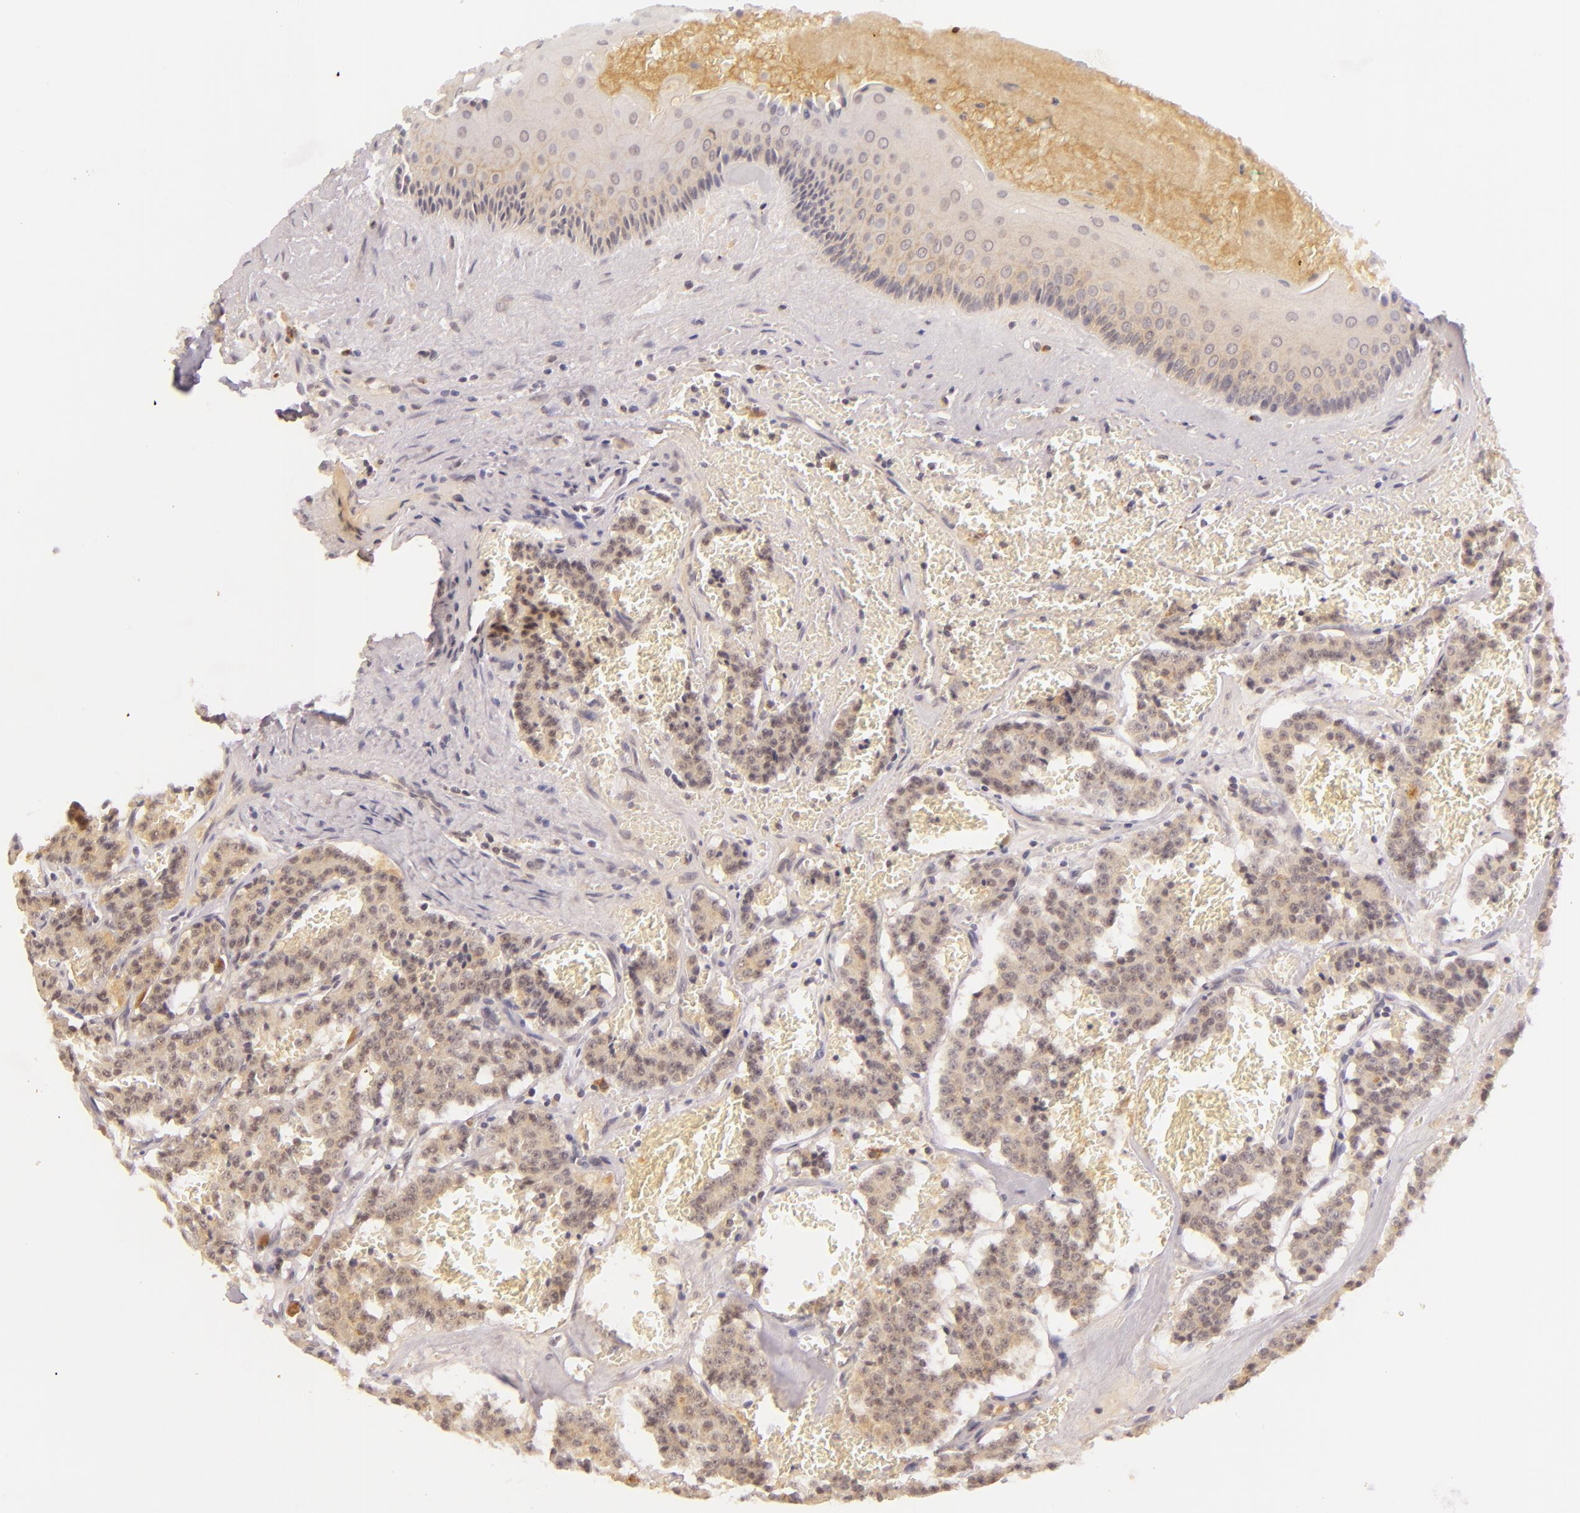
{"staining": {"intensity": "weak", "quantity": ">75%", "location": "cytoplasmic/membranous"}, "tissue": "carcinoid", "cell_type": "Tumor cells", "image_type": "cancer", "snomed": [{"axis": "morphology", "description": "Carcinoid, malignant, NOS"}, {"axis": "topography", "description": "Bronchus"}], "caption": "The immunohistochemical stain labels weak cytoplasmic/membranous expression in tumor cells of malignant carcinoid tissue. (IHC, brightfield microscopy, high magnification).", "gene": "CASP8", "patient": {"sex": "male", "age": 55}}